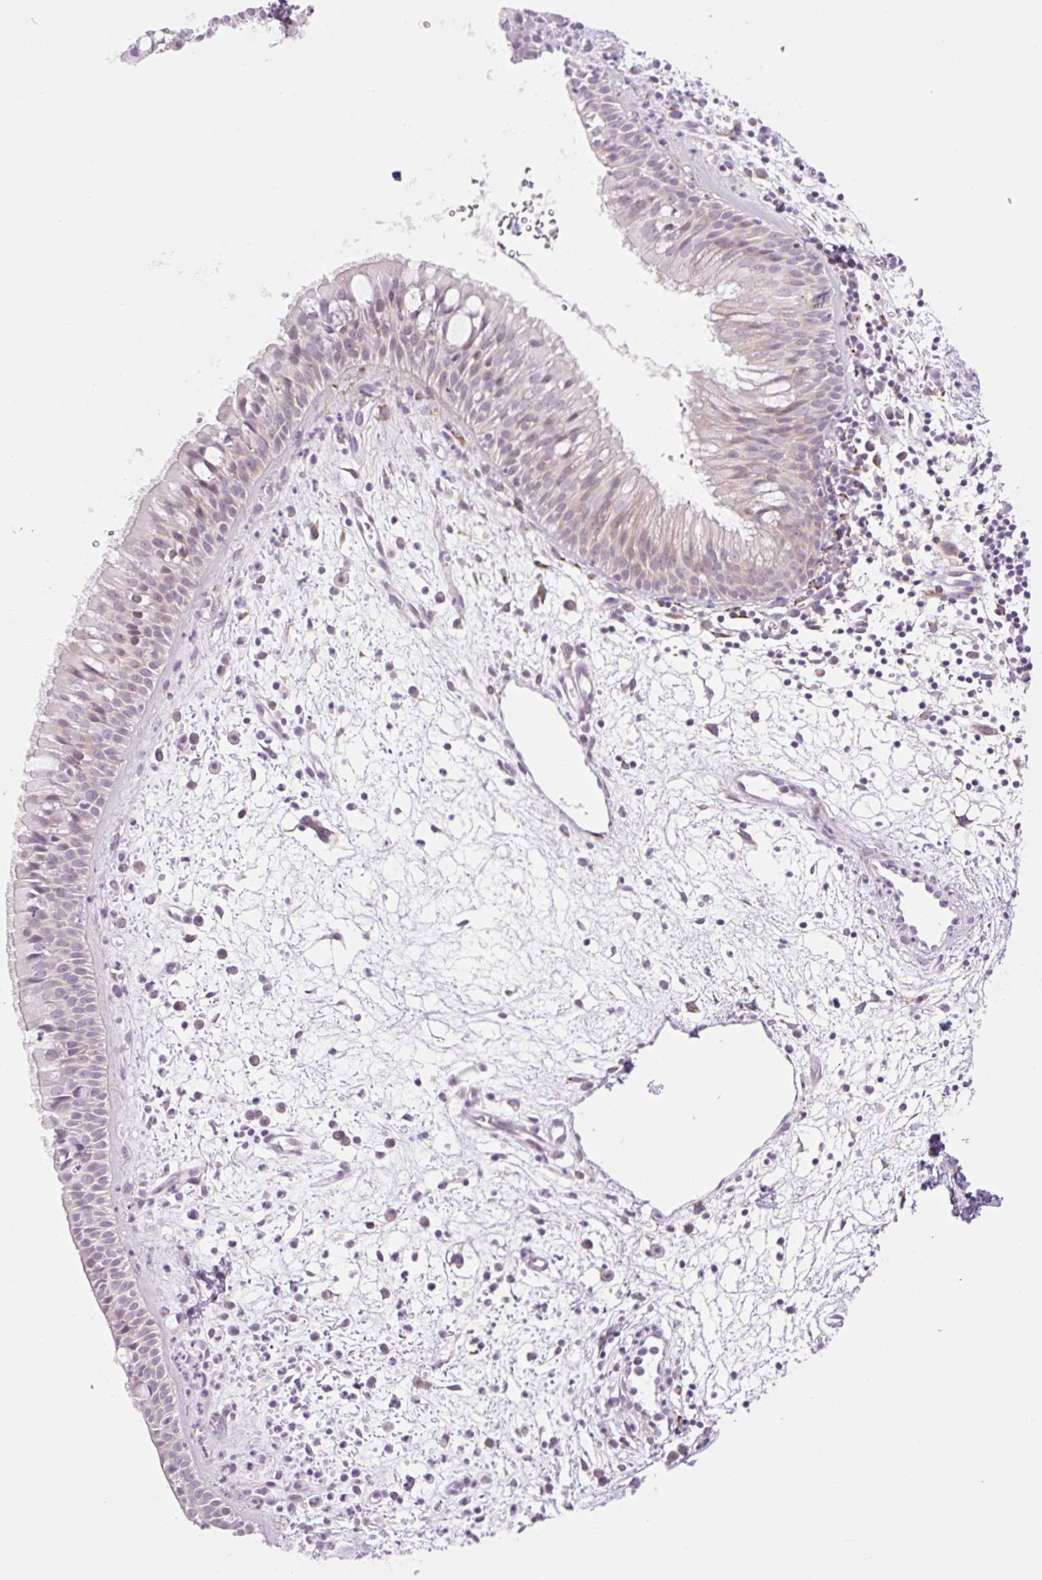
{"staining": {"intensity": "weak", "quantity": "<25%", "location": "cytoplasmic/membranous"}, "tissue": "nasopharynx", "cell_type": "Respiratory epithelial cells", "image_type": "normal", "snomed": [{"axis": "morphology", "description": "Normal tissue, NOS"}, {"axis": "topography", "description": "Nasopharynx"}], "caption": "Nasopharynx was stained to show a protein in brown. There is no significant staining in respiratory epithelial cells. (DAB immunohistochemistry with hematoxylin counter stain).", "gene": "COL5A1", "patient": {"sex": "male", "age": 65}}